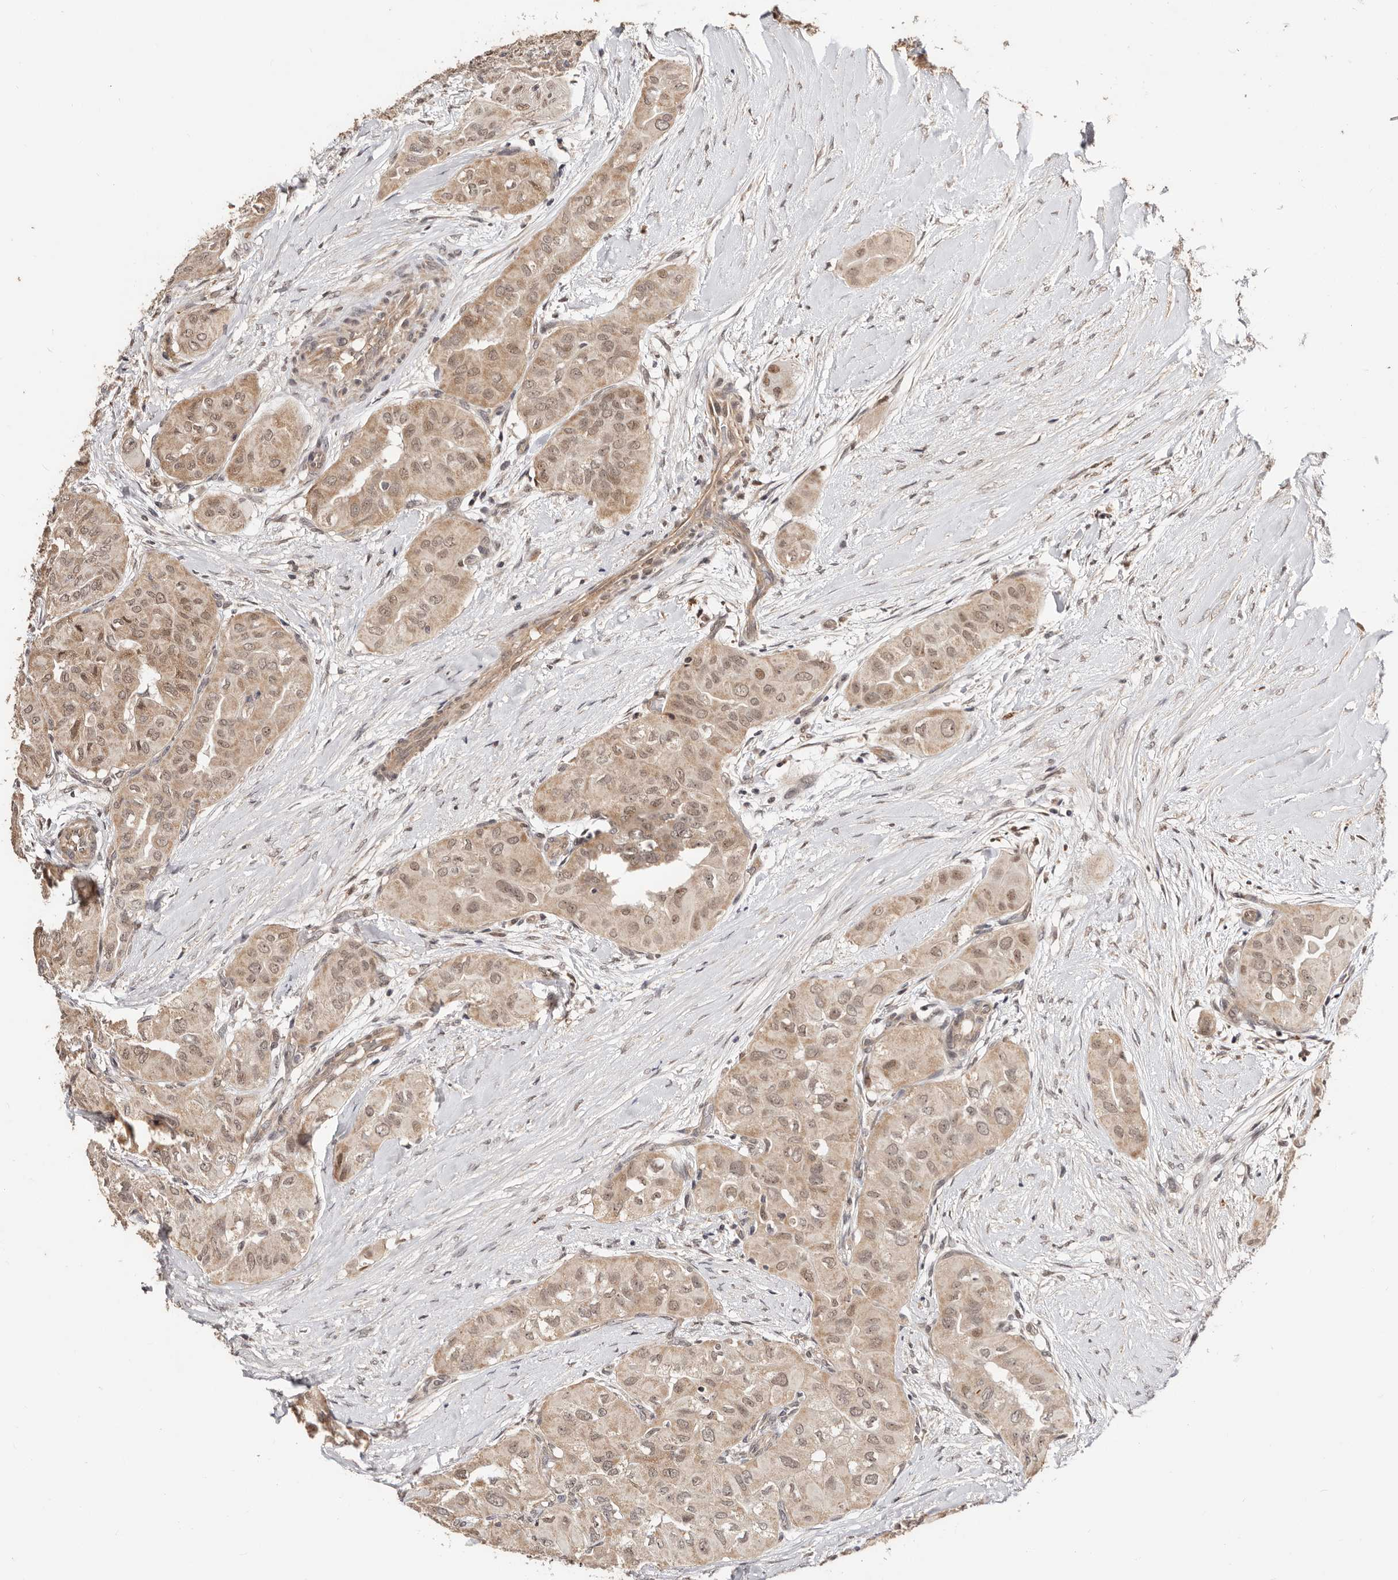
{"staining": {"intensity": "weak", "quantity": ">75%", "location": "cytoplasmic/membranous,nuclear"}, "tissue": "thyroid cancer", "cell_type": "Tumor cells", "image_type": "cancer", "snomed": [{"axis": "morphology", "description": "Papillary adenocarcinoma, NOS"}, {"axis": "topography", "description": "Thyroid gland"}], "caption": "Approximately >75% of tumor cells in human thyroid cancer show weak cytoplasmic/membranous and nuclear protein staining as visualized by brown immunohistochemical staining.", "gene": "CTNNBL1", "patient": {"sex": "female", "age": 59}}